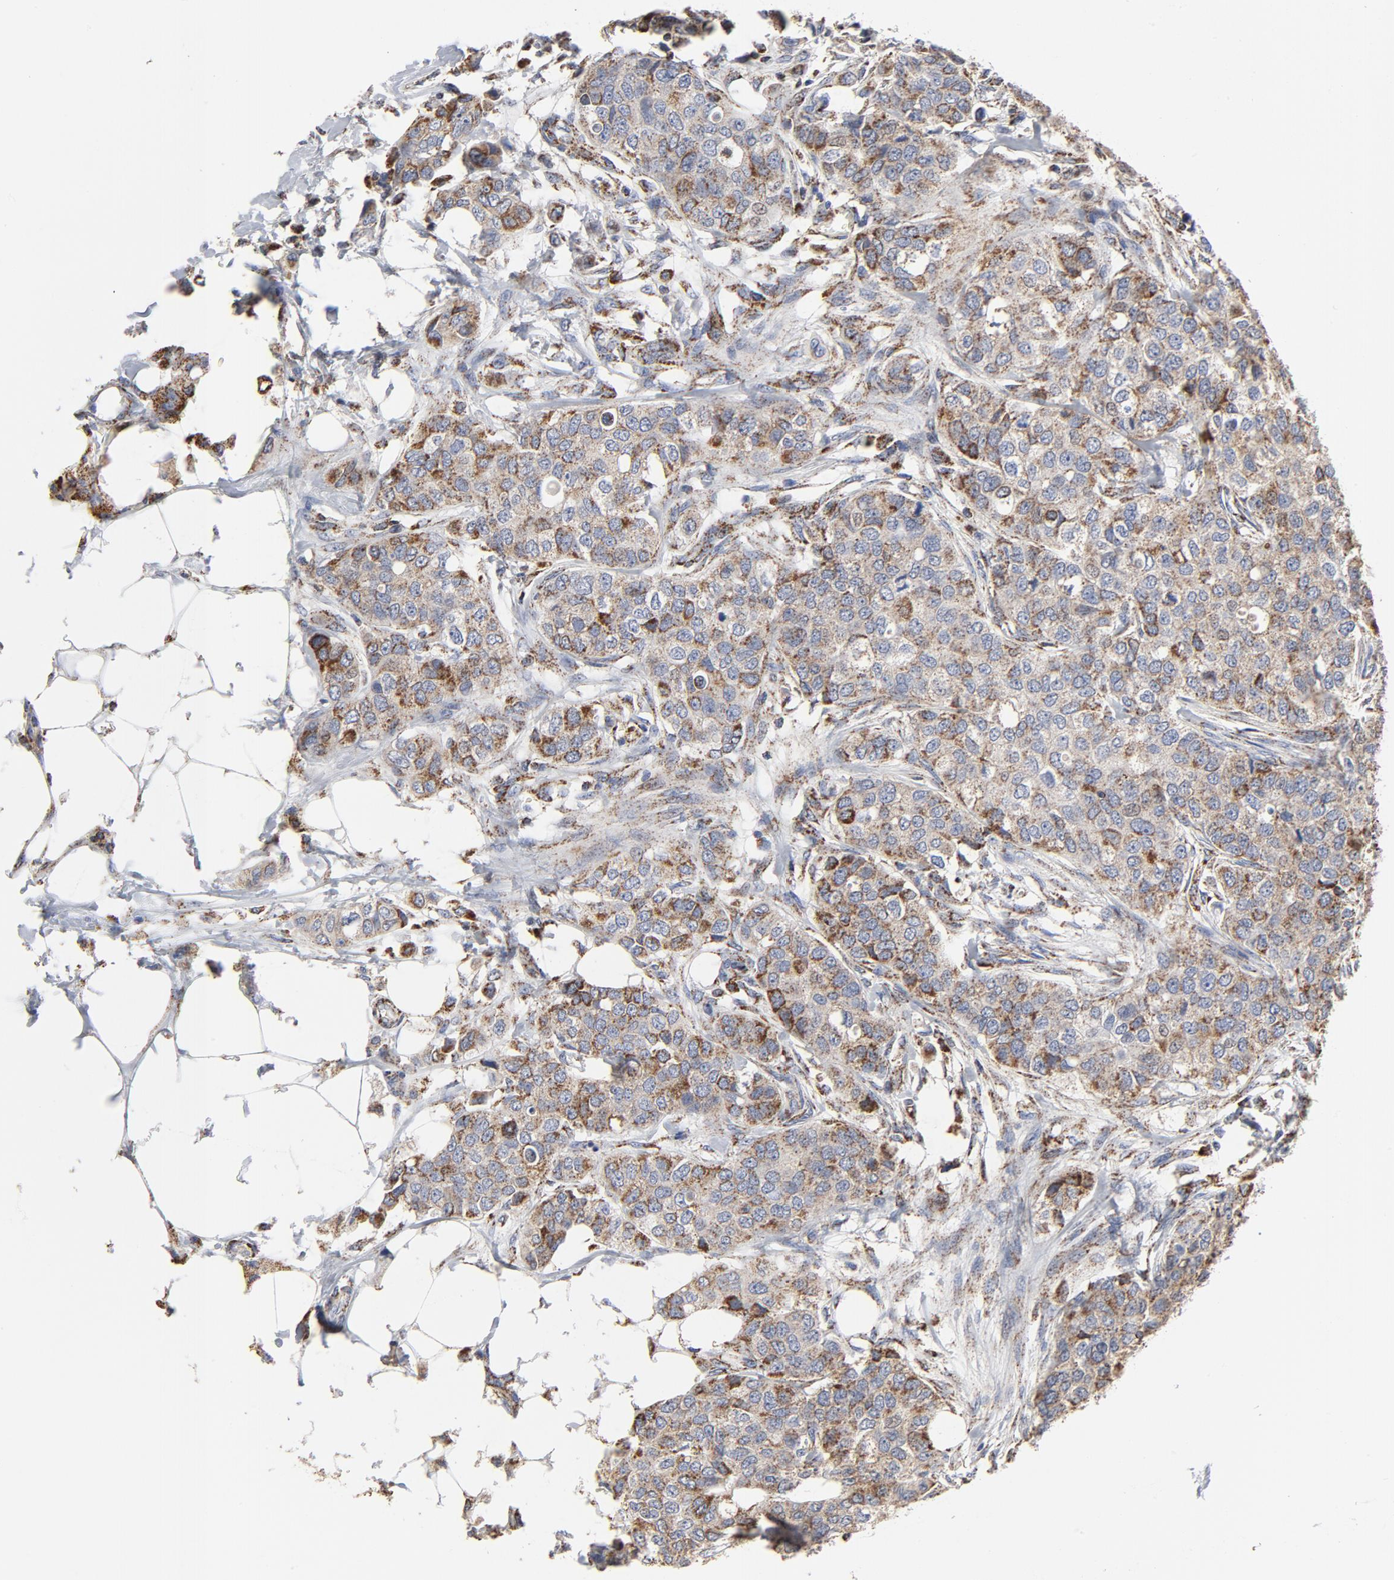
{"staining": {"intensity": "moderate", "quantity": ">75%", "location": "cytoplasmic/membranous"}, "tissue": "breast cancer", "cell_type": "Tumor cells", "image_type": "cancer", "snomed": [{"axis": "morphology", "description": "Normal tissue, NOS"}, {"axis": "morphology", "description": "Duct carcinoma"}, {"axis": "topography", "description": "Breast"}], "caption": "Immunohistochemical staining of breast intraductal carcinoma shows moderate cytoplasmic/membranous protein staining in about >75% of tumor cells. Immunohistochemistry stains the protein in brown and the nuclei are stained blue.", "gene": "NDUFV2", "patient": {"sex": "female", "age": 49}}